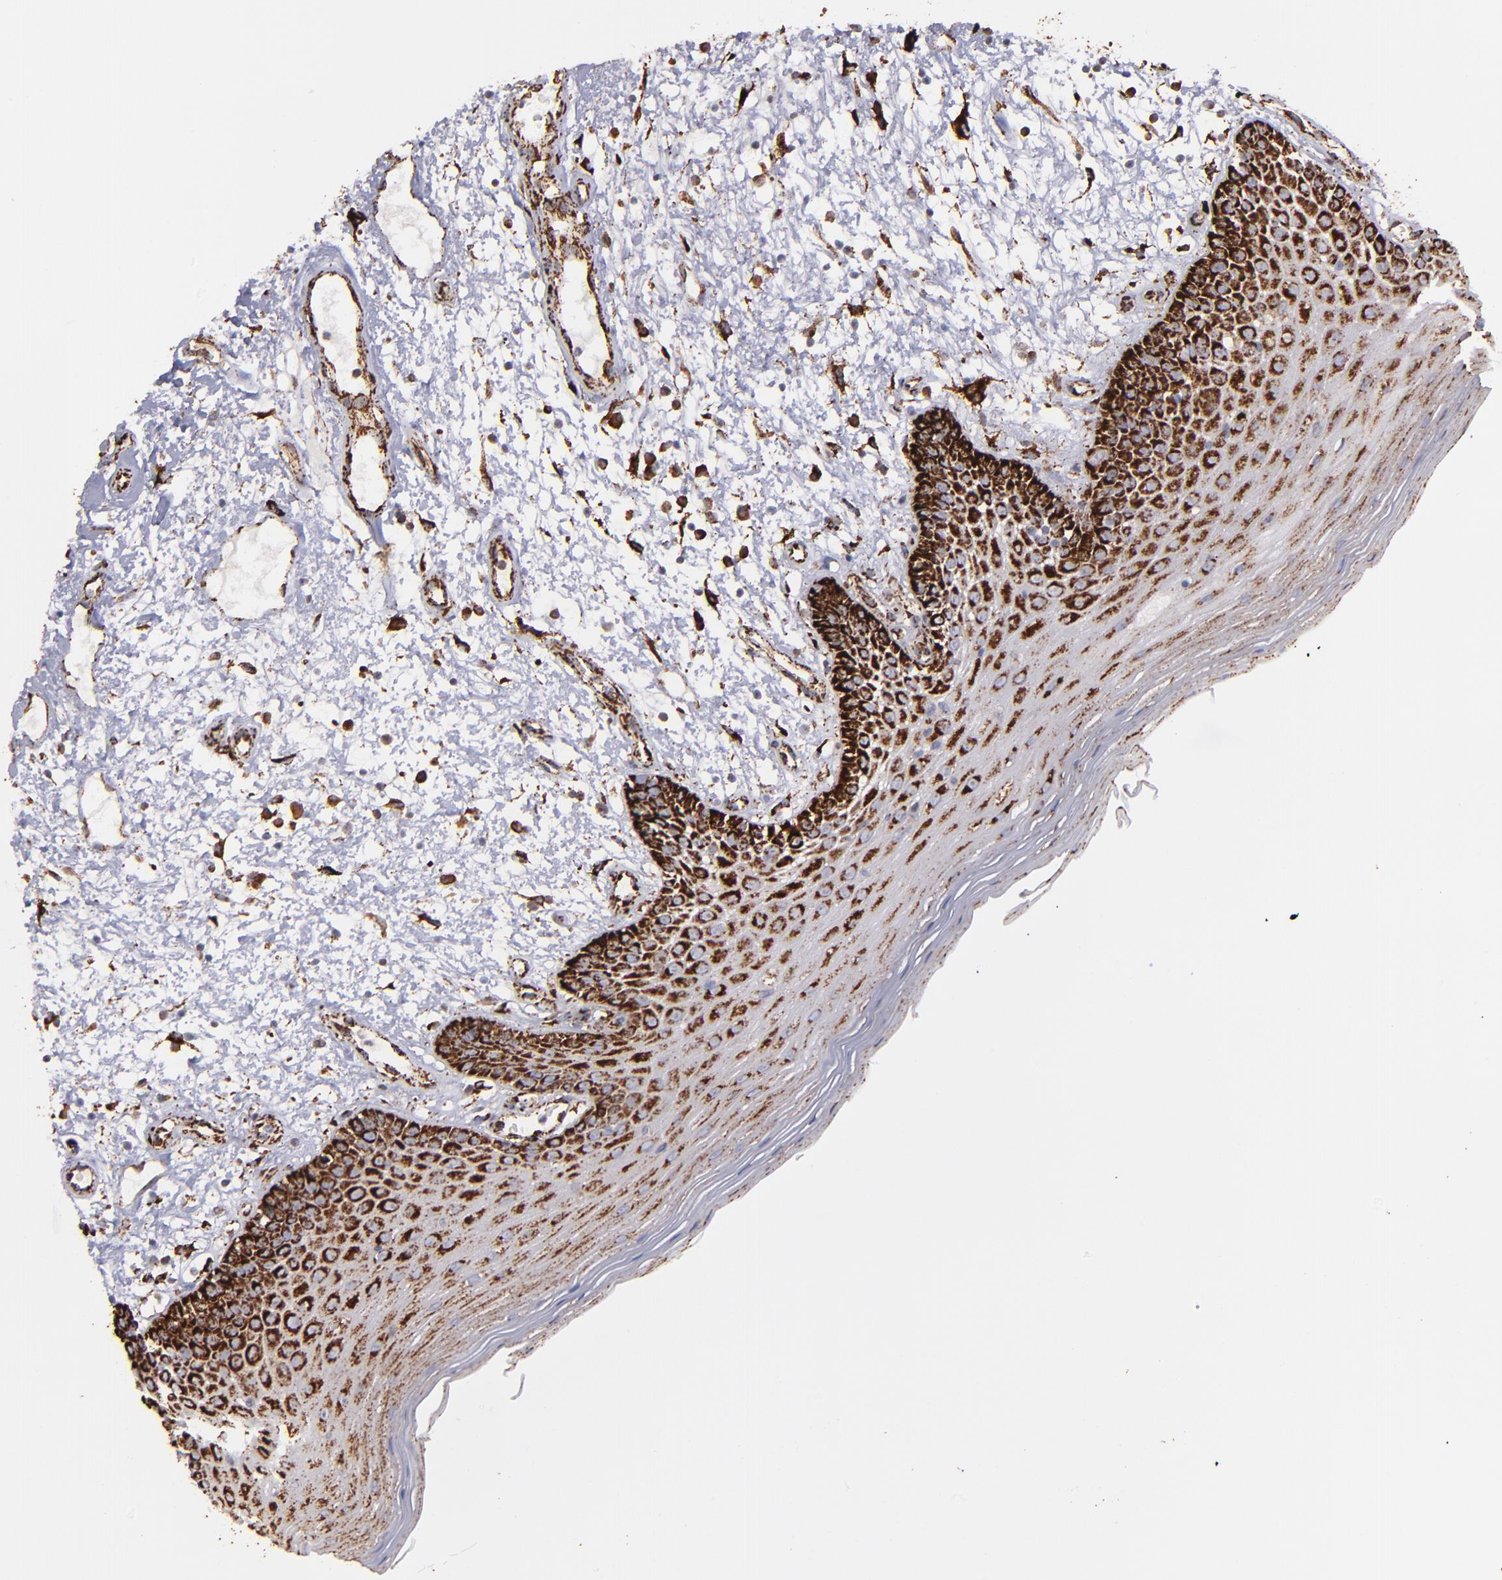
{"staining": {"intensity": "strong", "quantity": ">75%", "location": "cytoplasmic/membranous"}, "tissue": "oral mucosa", "cell_type": "Squamous epithelial cells", "image_type": "normal", "snomed": [{"axis": "morphology", "description": "Normal tissue, NOS"}, {"axis": "morphology", "description": "Squamous cell carcinoma, NOS"}, {"axis": "topography", "description": "Skeletal muscle"}, {"axis": "topography", "description": "Oral tissue"}, {"axis": "topography", "description": "Head-Neck"}], "caption": "A photomicrograph of oral mucosa stained for a protein shows strong cytoplasmic/membranous brown staining in squamous epithelial cells. The staining was performed using DAB to visualize the protein expression in brown, while the nuclei were stained in blue with hematoxylin (Magnification: 20x).", "gene": "MAOB", "patient": {"sex": "male", "age": 71}}